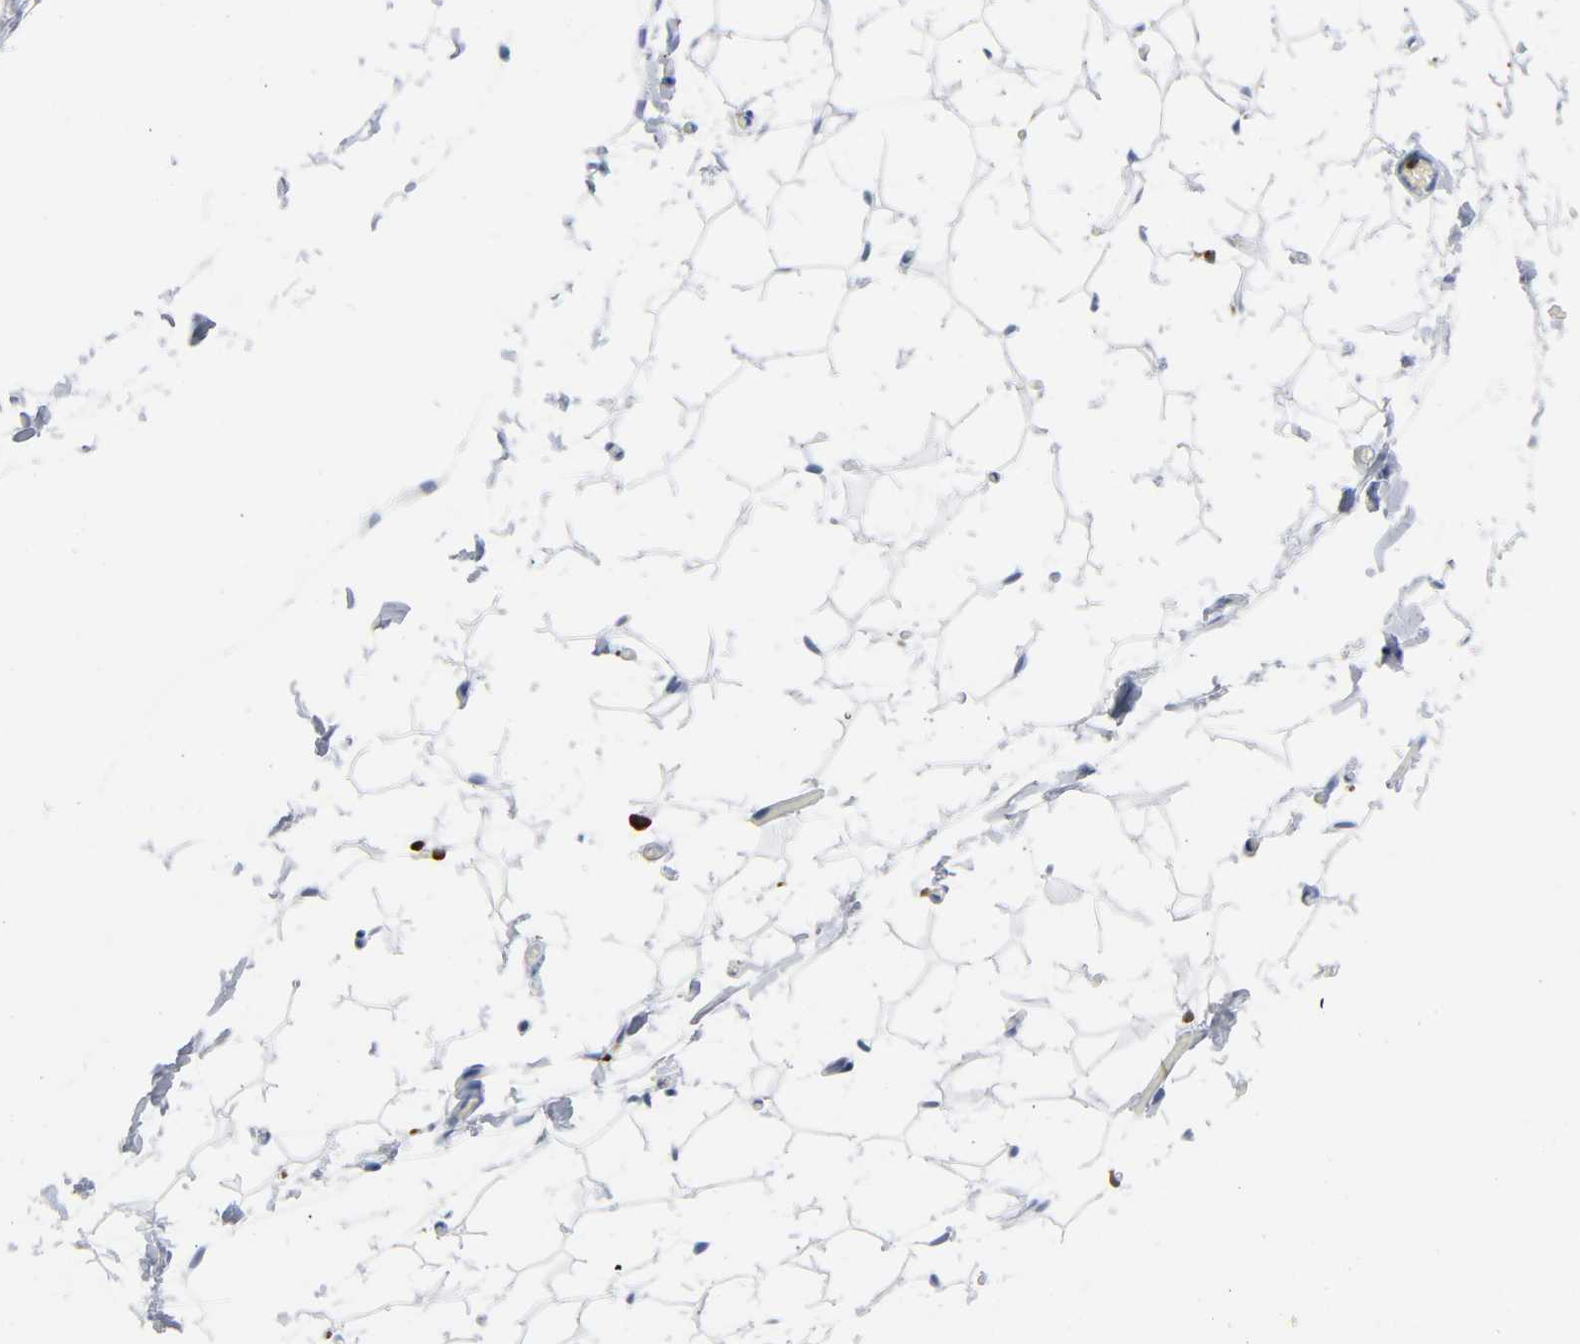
{"staining": {"intensity": "negative", "quantity": "none", "location": "none"}, "tissue": "adipose tissue", "cell_type": "Adipocytes", "image_type": "normal", "snomed": [{"axis": "morphology", "description": "Normal tissue, NOS"}, {"axis": "topography", "description": "Soft tissue"}], "caption": "High power microscopy image of an immunohistochemistry micrograph of unremarkable adipose tissue, revealing no significant expression in adipocytes.", "gene": "DOK2", "patient": {"sex": "male", "age": 26}}